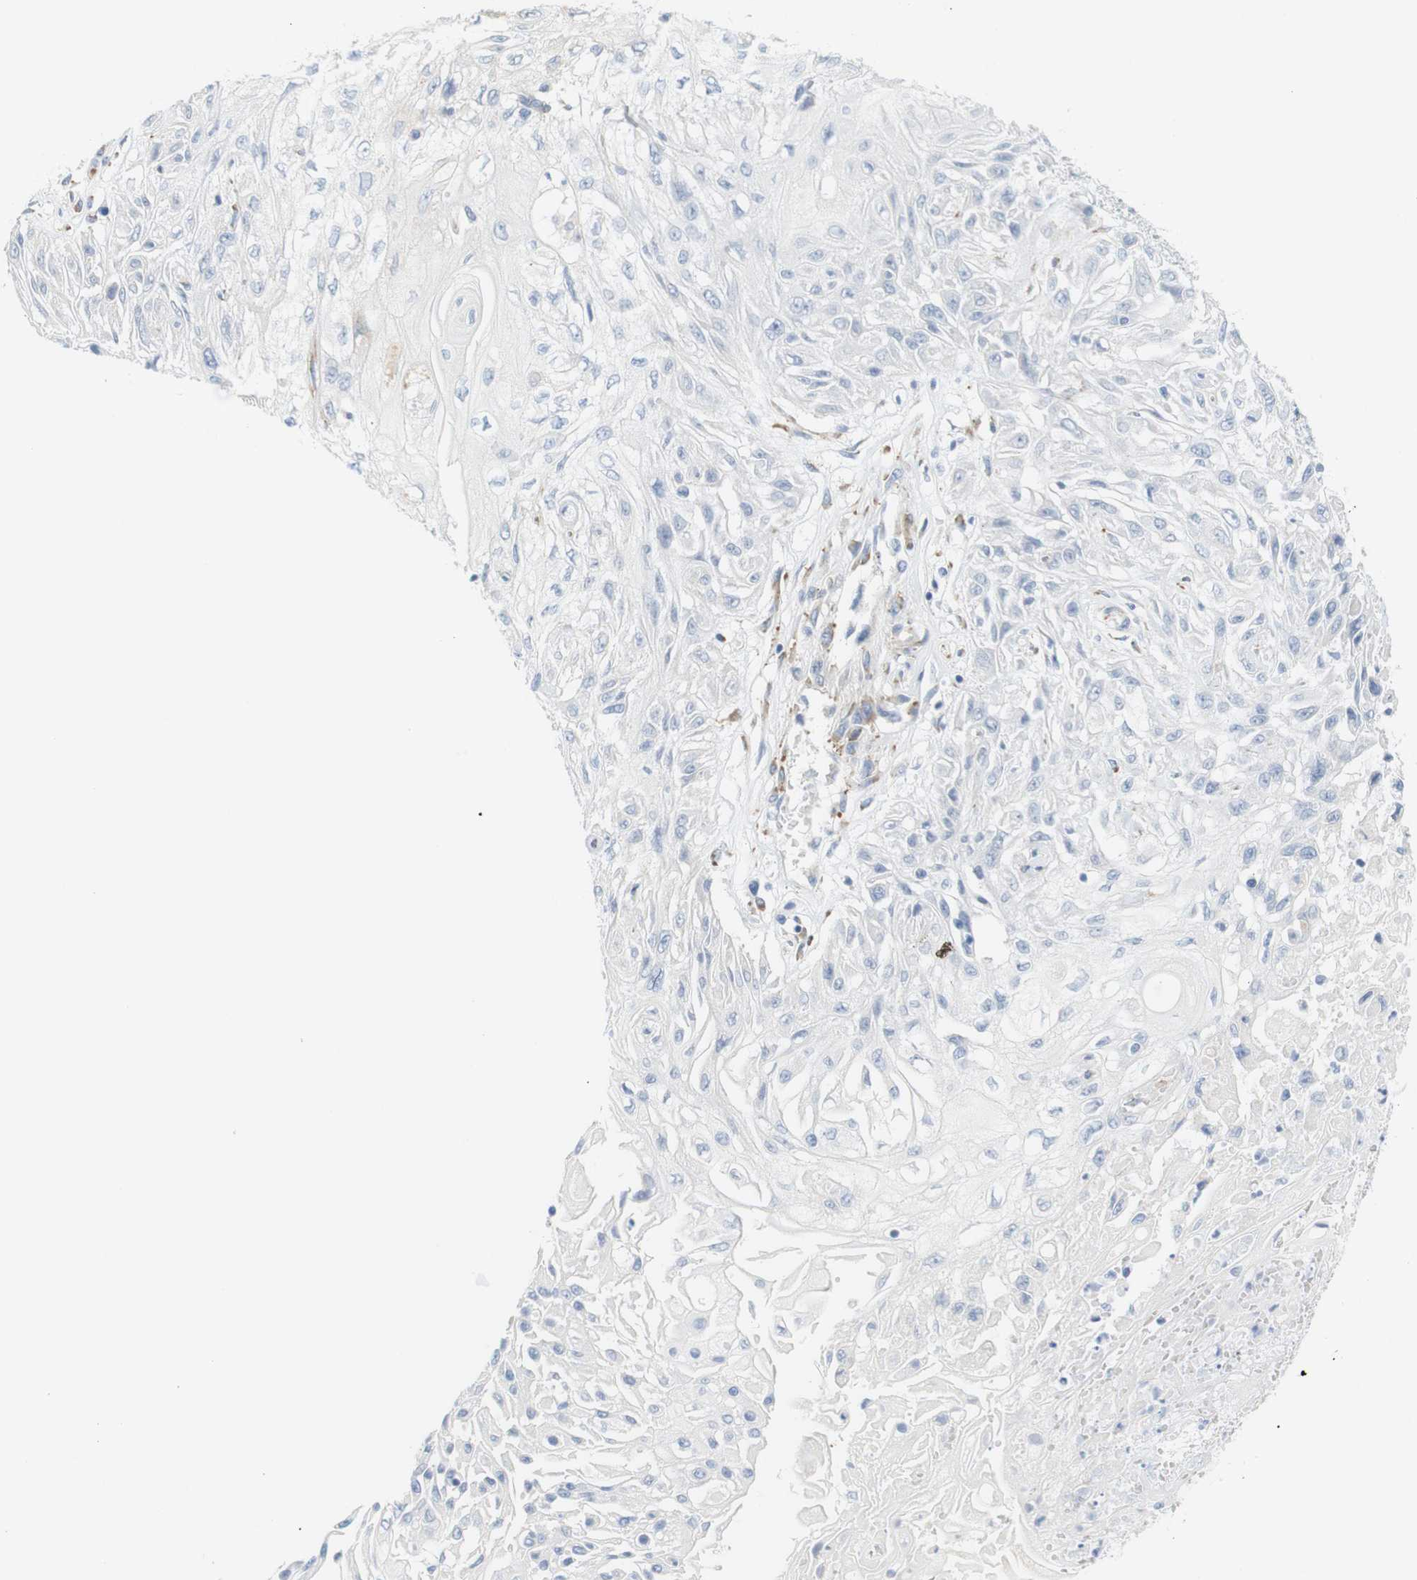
{"staining": {"intensity": "negative", "quantity": "none", "location": "none"}, "tissue": "skin cancer", "cell_type": "Tumor cells", "image_type": "cancer", "snomed": [{"axis": "morphology", "description": "Squamous cell carcinoma, NOS"}, {"axis": "topography", "description": "Skin"}], "caption": "Immunohistochemical staining of human squamous cell carcinoma (skin) demonstrates no significant staining in tumor cells. (DAB immunohistochemistry (IHC), high magnification).", "gene": "RGS9", "patient": {"sex": "male", "age": 75}}